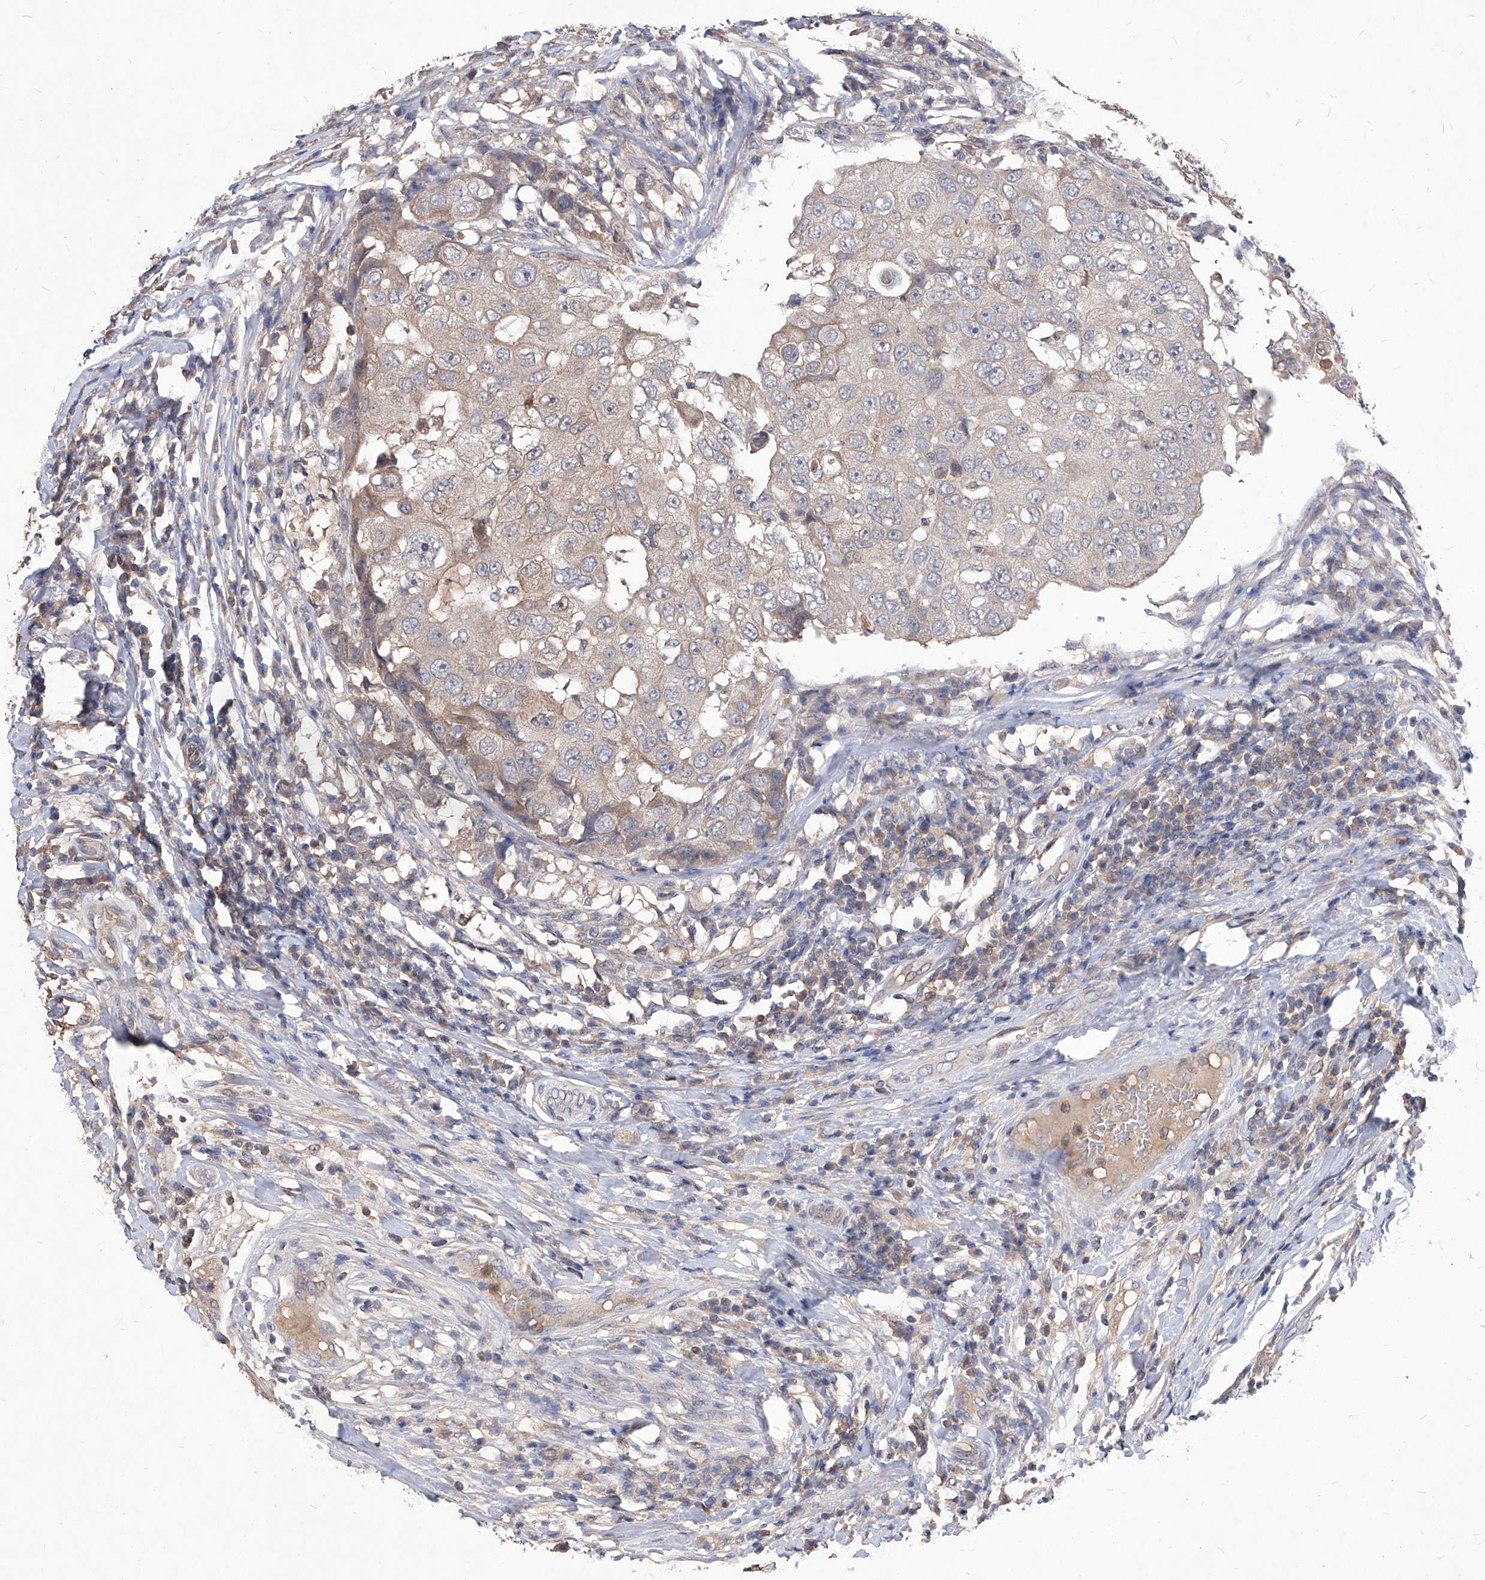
{"staining": {"intensity": "weak", "quantity": "<25%", "location": "cytoplasmic/membranous"}, "tissue": "breast cancer", "cell_type": "Tumor cells", "image_type": "cancer", "snomed": [{"axis": "morphology", "description": "Duct carcinoma"}, {"axis": "topography", "description": "Breast"}], "caption": "This is an IHC histopathology image of human breast cancer. There is no positivity in tumor cells.", "gene": "SYNGR1", "patient": {"sex": "female", "age": 27}}